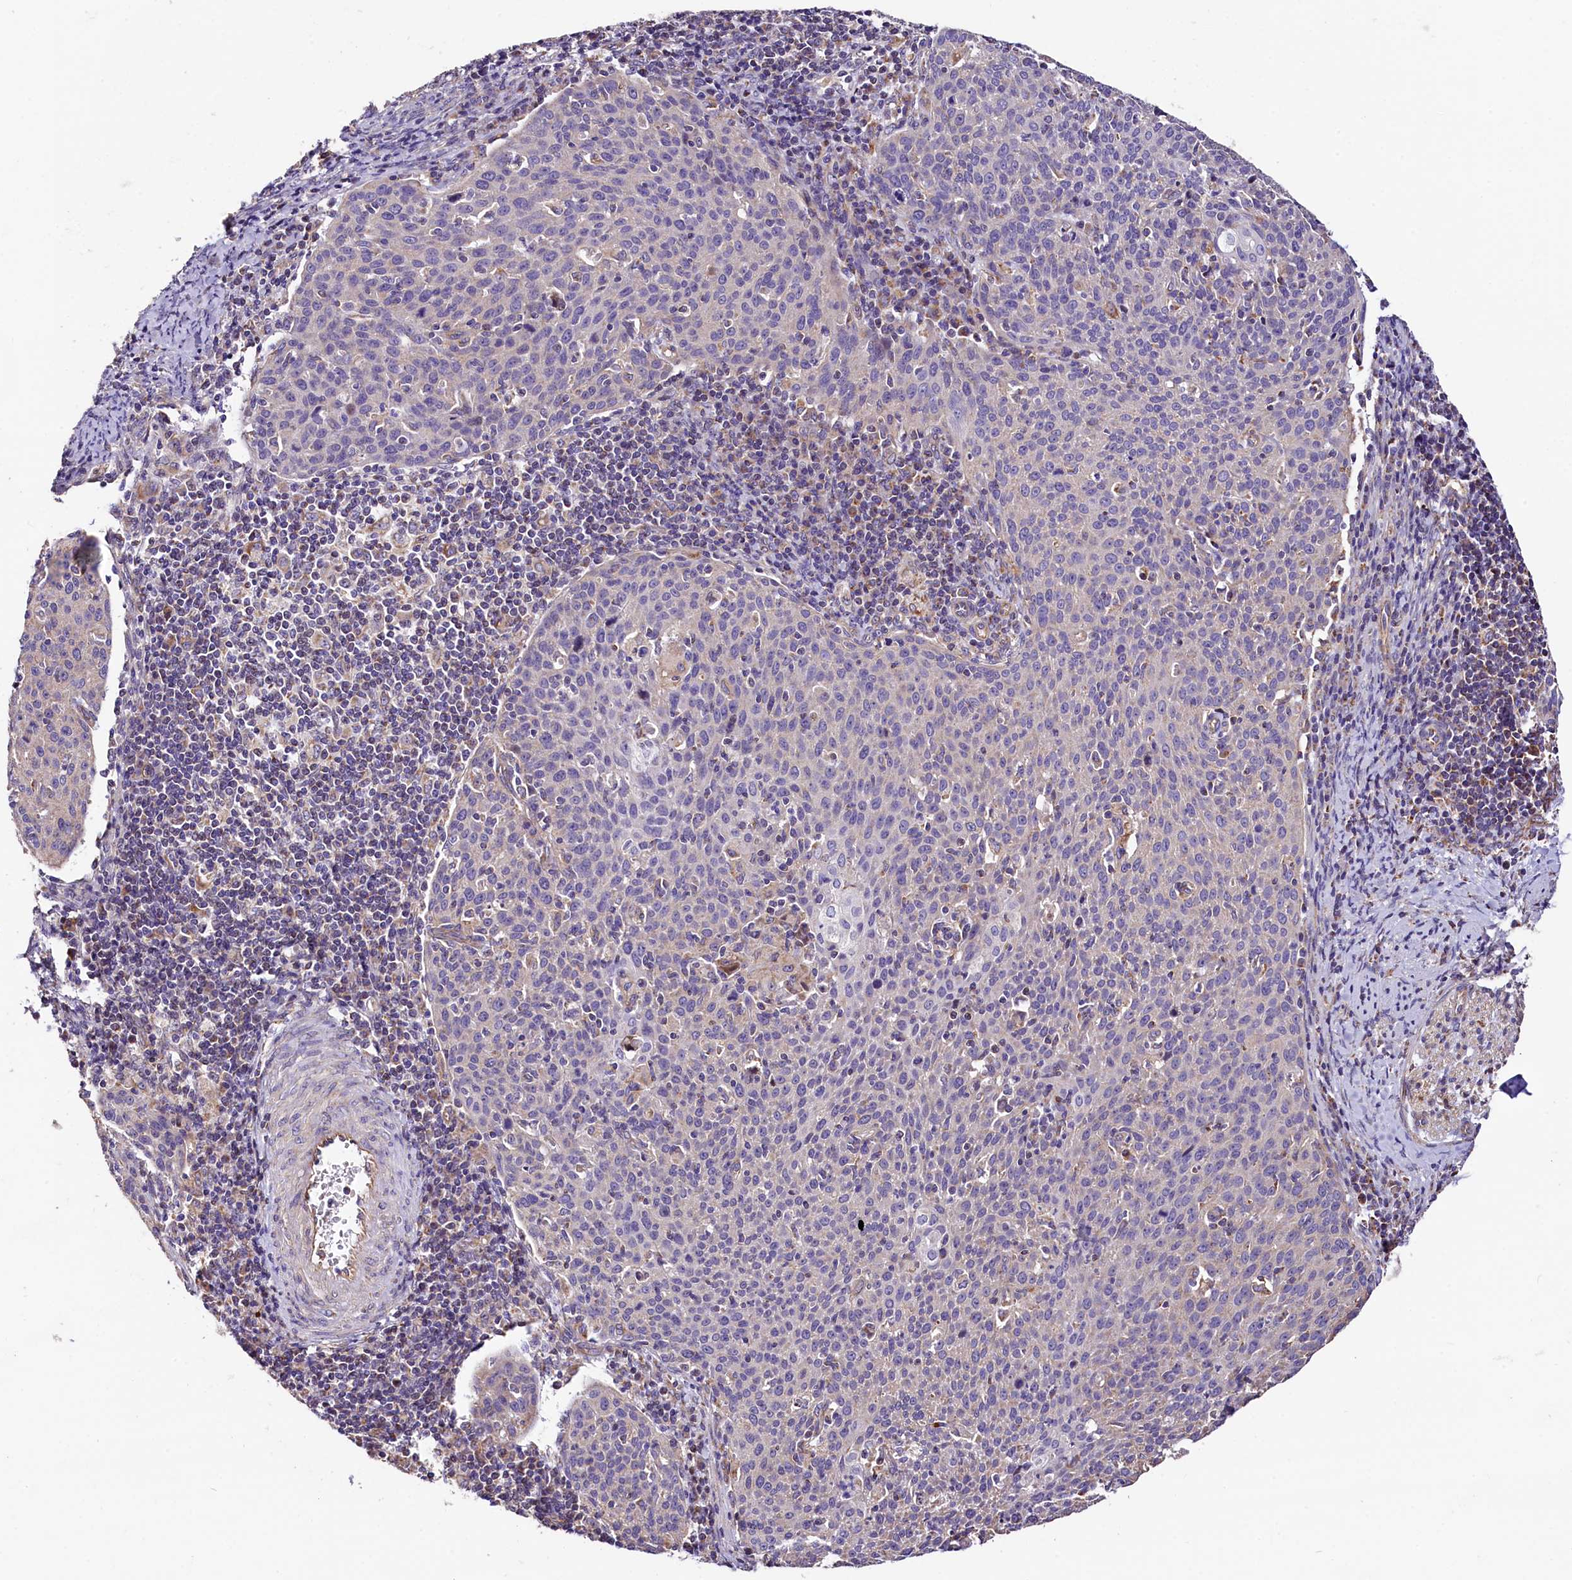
{"staining": {"intensity": "weak", "quantity": "<25%", "location": "cytoplasmic/membranous"}, "tissue": "cervical cancer", "cell_type": "Tumor cells", "image_type": "cancer", "snomed": [{"axis": "morphology", "description": "Squamous cell carcinoma, NOS"}, {"axis": "topography", "description": "Cervix"}], "caption": "Cervical cancer was stained to show a protein in brown. There is no significant staining in tumor cells.", "gene": "ACAA2", "patient": {"sex": "female", "age": 38}}